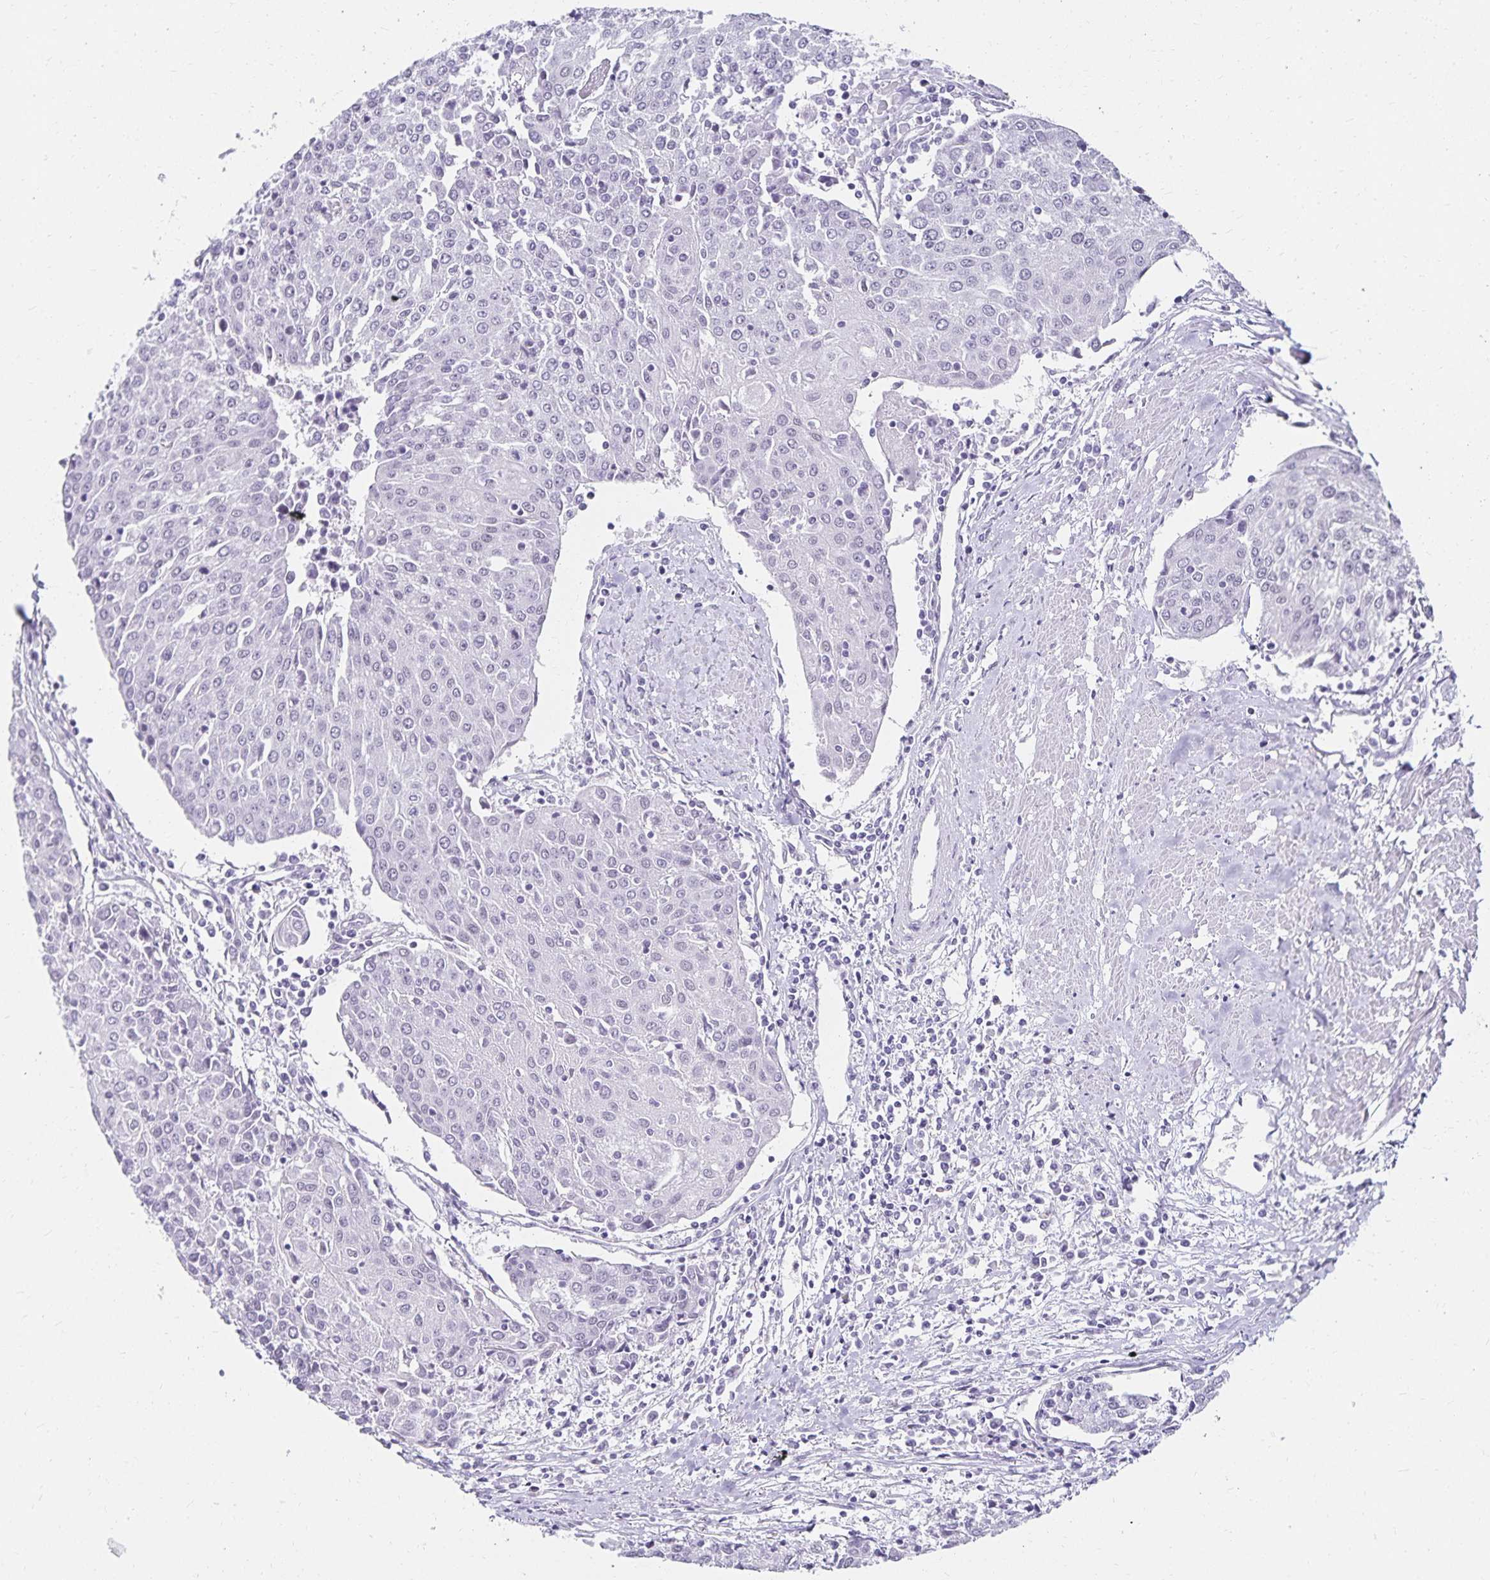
{"staining": {"intensity": "negative", "quantity": "none", "location": "none"}, "tissue": "urothelial cancer", "cell_type": "Tumor cells", "image_type": "cancer", "snomed": [{"axis": "morphology", "description": "Urothelial carcinoma, High grade"}, {"axis": "topography", "description": "Urinary bladder"}], "caption": "A high-resolution image shows IHC staining of urothelial carcinoma (high-grade), which exhibits no significant positivity in tumor cells. The staining was performed using DAB (3,3'-diaminobenzidine) to visualize the protein expression in brown, while the nuclei were stained in blue with hematoxylin (Magnification: 20x).", "gene": "C20orf85", "patient": {"sex": "female", "age": 85}}